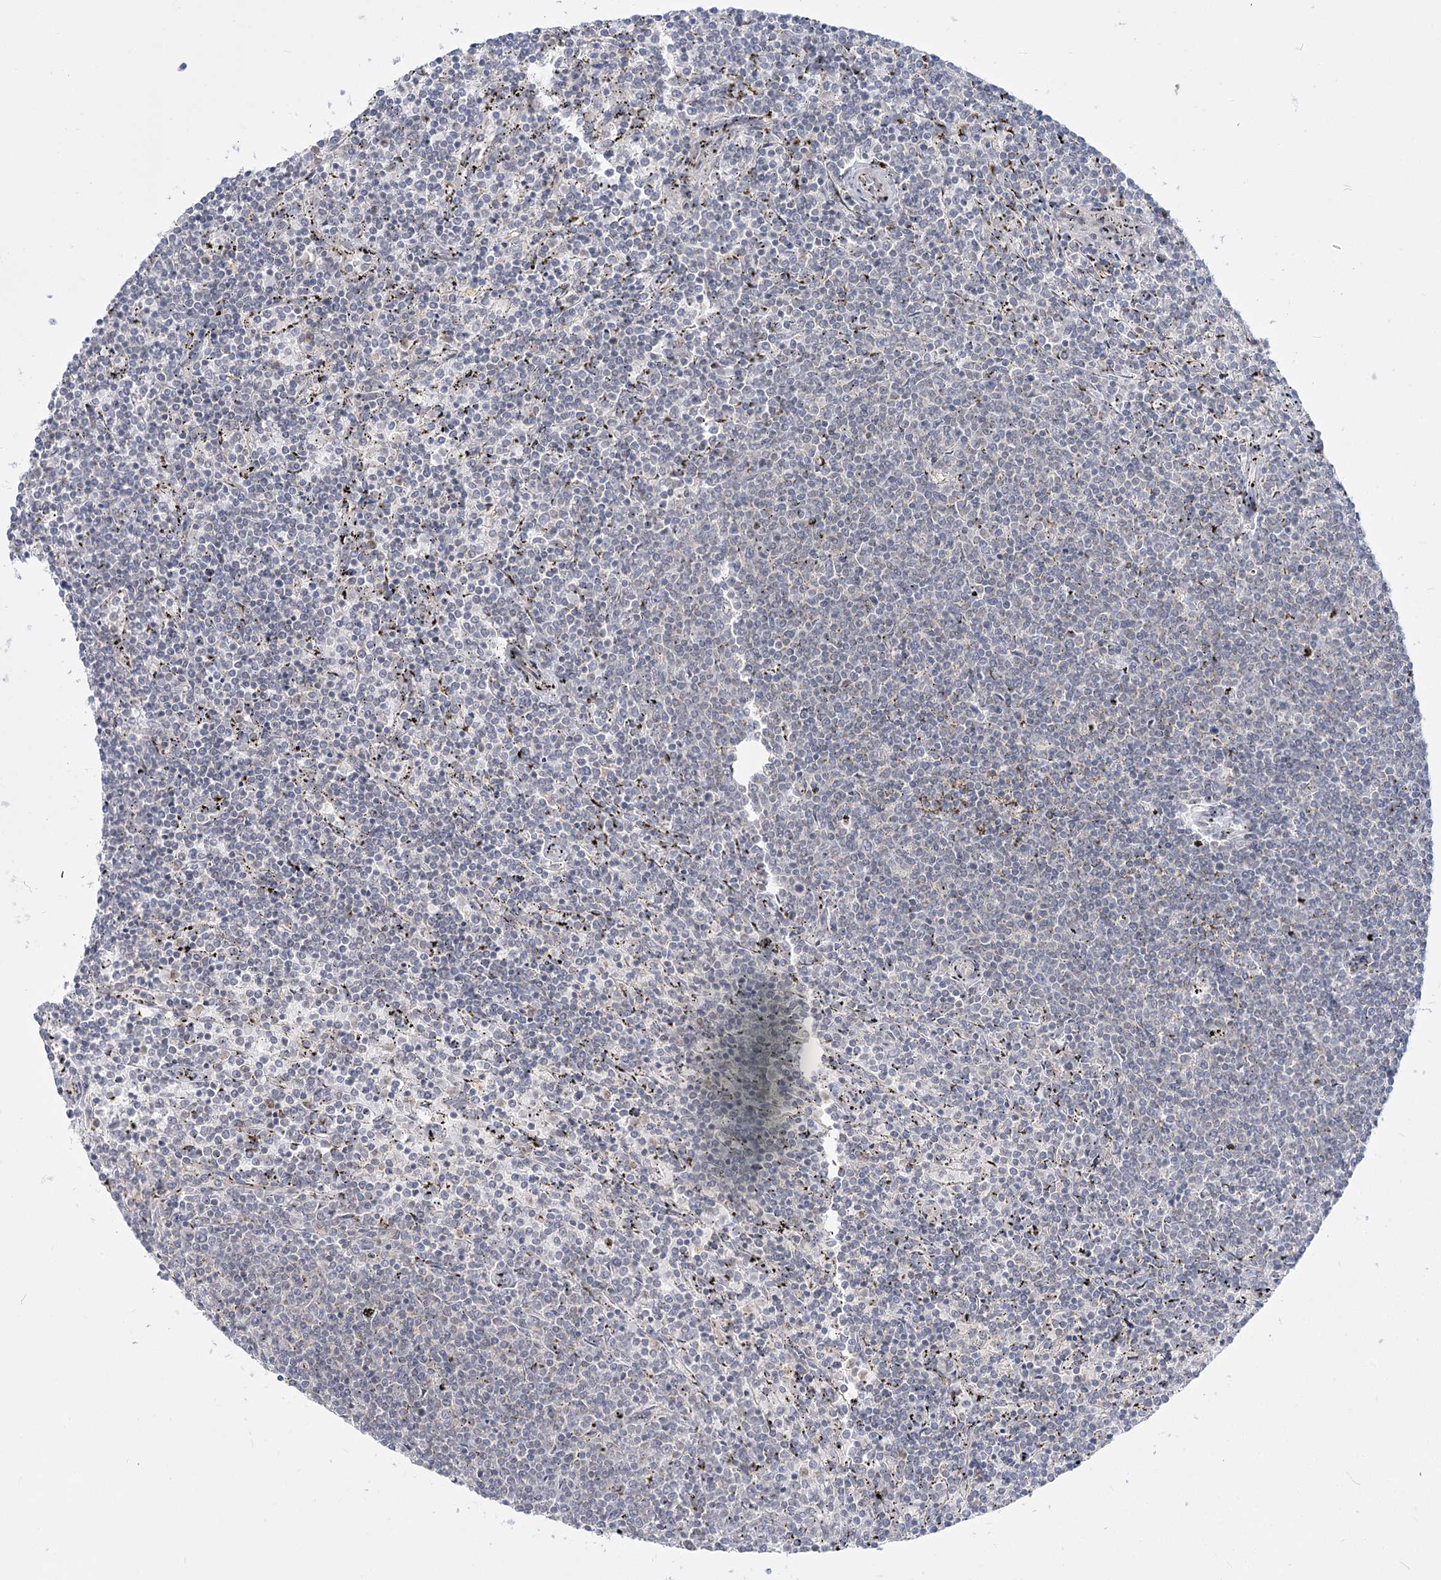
{"staining": {"intensity": "negative", "quantity": "none", "location": "none"}, "tissue": "lymphoma", "cell_type": "Tumor cells", "image_type": "cancer", "snomed": [{"axis": "morphology", "description": "Malignant lymphoma, non-Hodgkin's type, Low grade"}, {"axis": "topography", "description": "Spleen"}], "caption": "There is no significant positivity in tumor cells of lymphoma.", "gene": "MTMR3", "patient": {"sex": "female", "age": 50}}